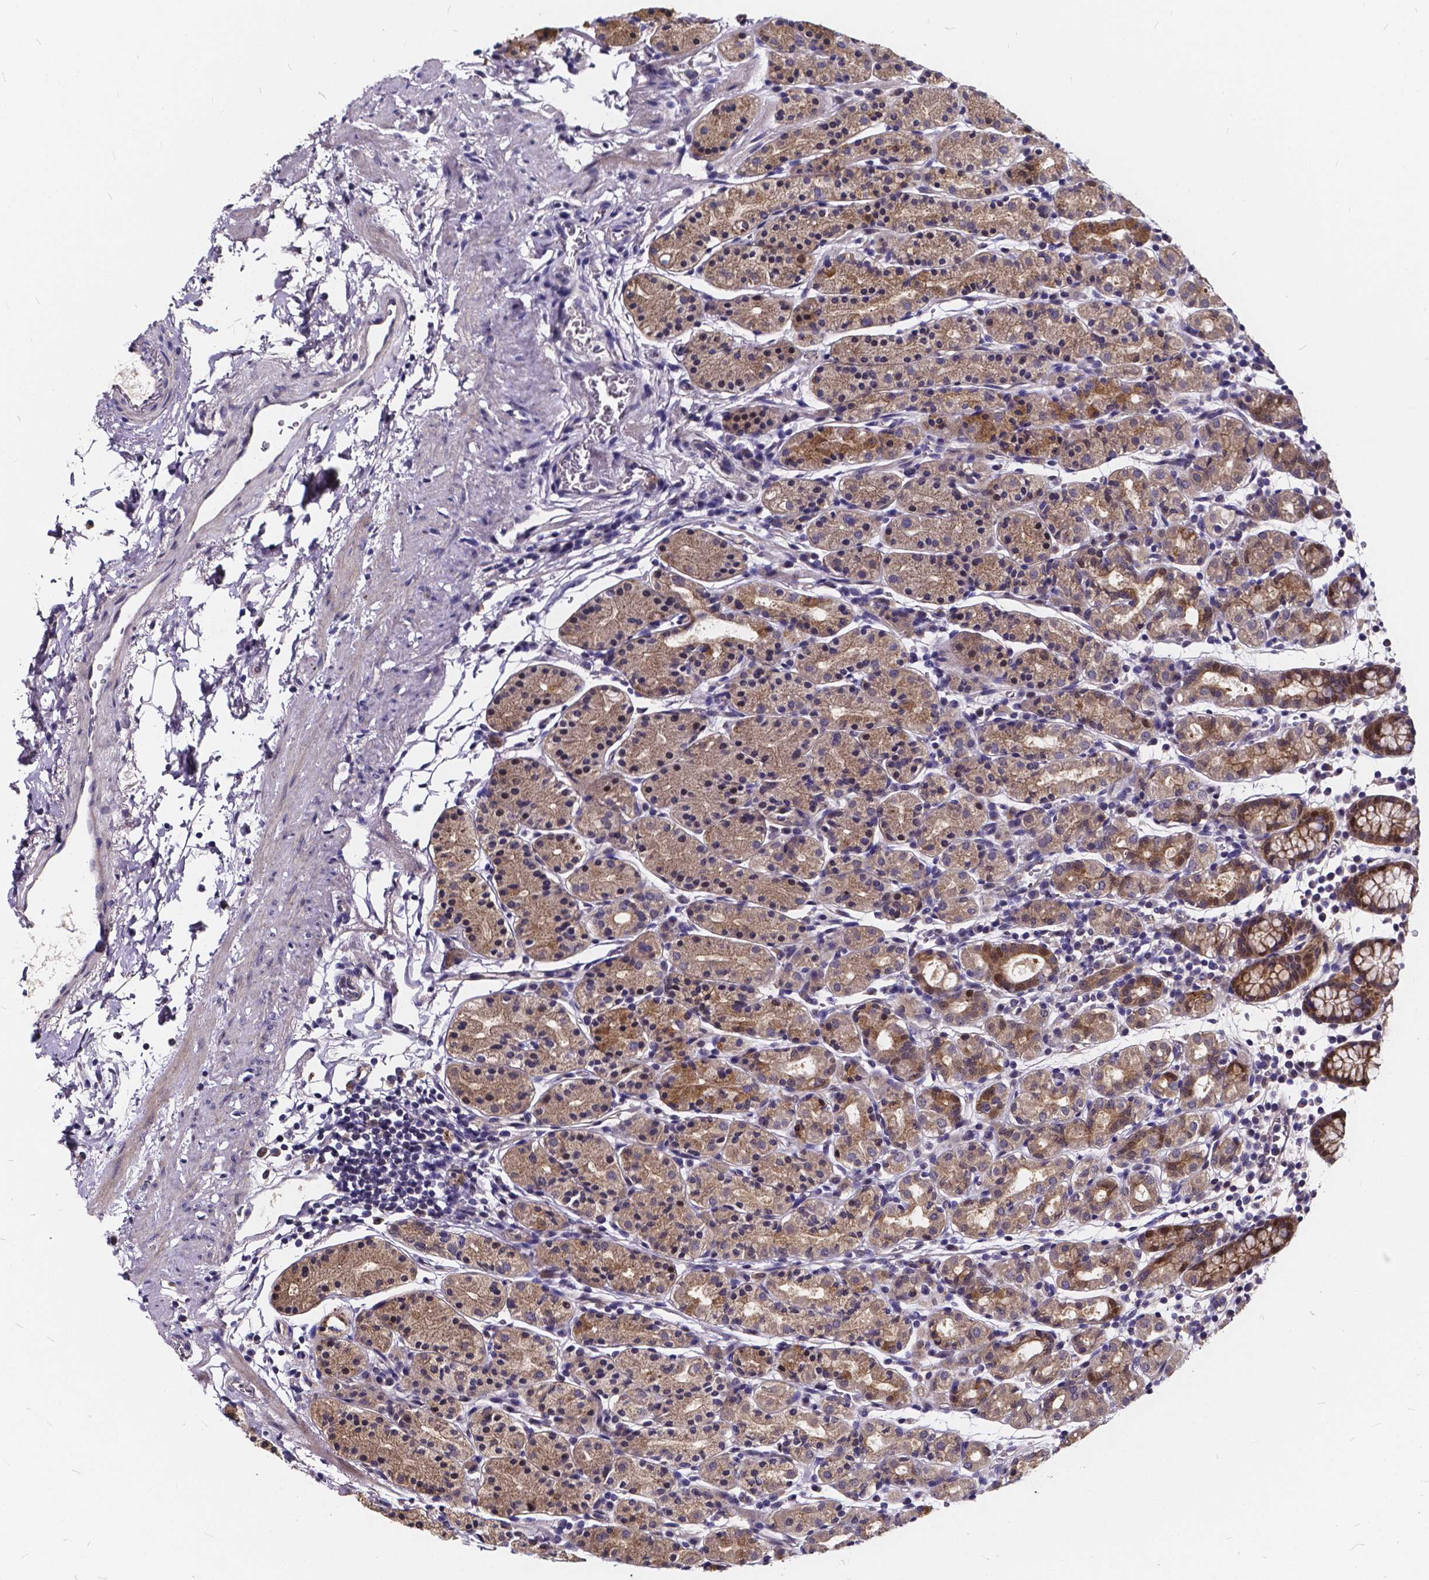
{"staining": {"intensity": "moderate", "quantity": "25%-75%", "location": "cytoplasmic/membranous"}, "tissue": "stomach", "cell_type": "Glandular cells", "image_type": "normal", "snomed": [{"axis": "morphology", "description": "Normal tissue, NOS"}, {"axis": "topography", "description": "Stomach, upper"}, {"axis": "topography", "description": "Stomach"}], "caption": "A brown stain highlights moderate cytoplasmic/membranous positivity of a protein in glandular cells of unremarkable human stomach.", "gene": "SOWAHA", "patient": {"sex": "male", "age": 62}}